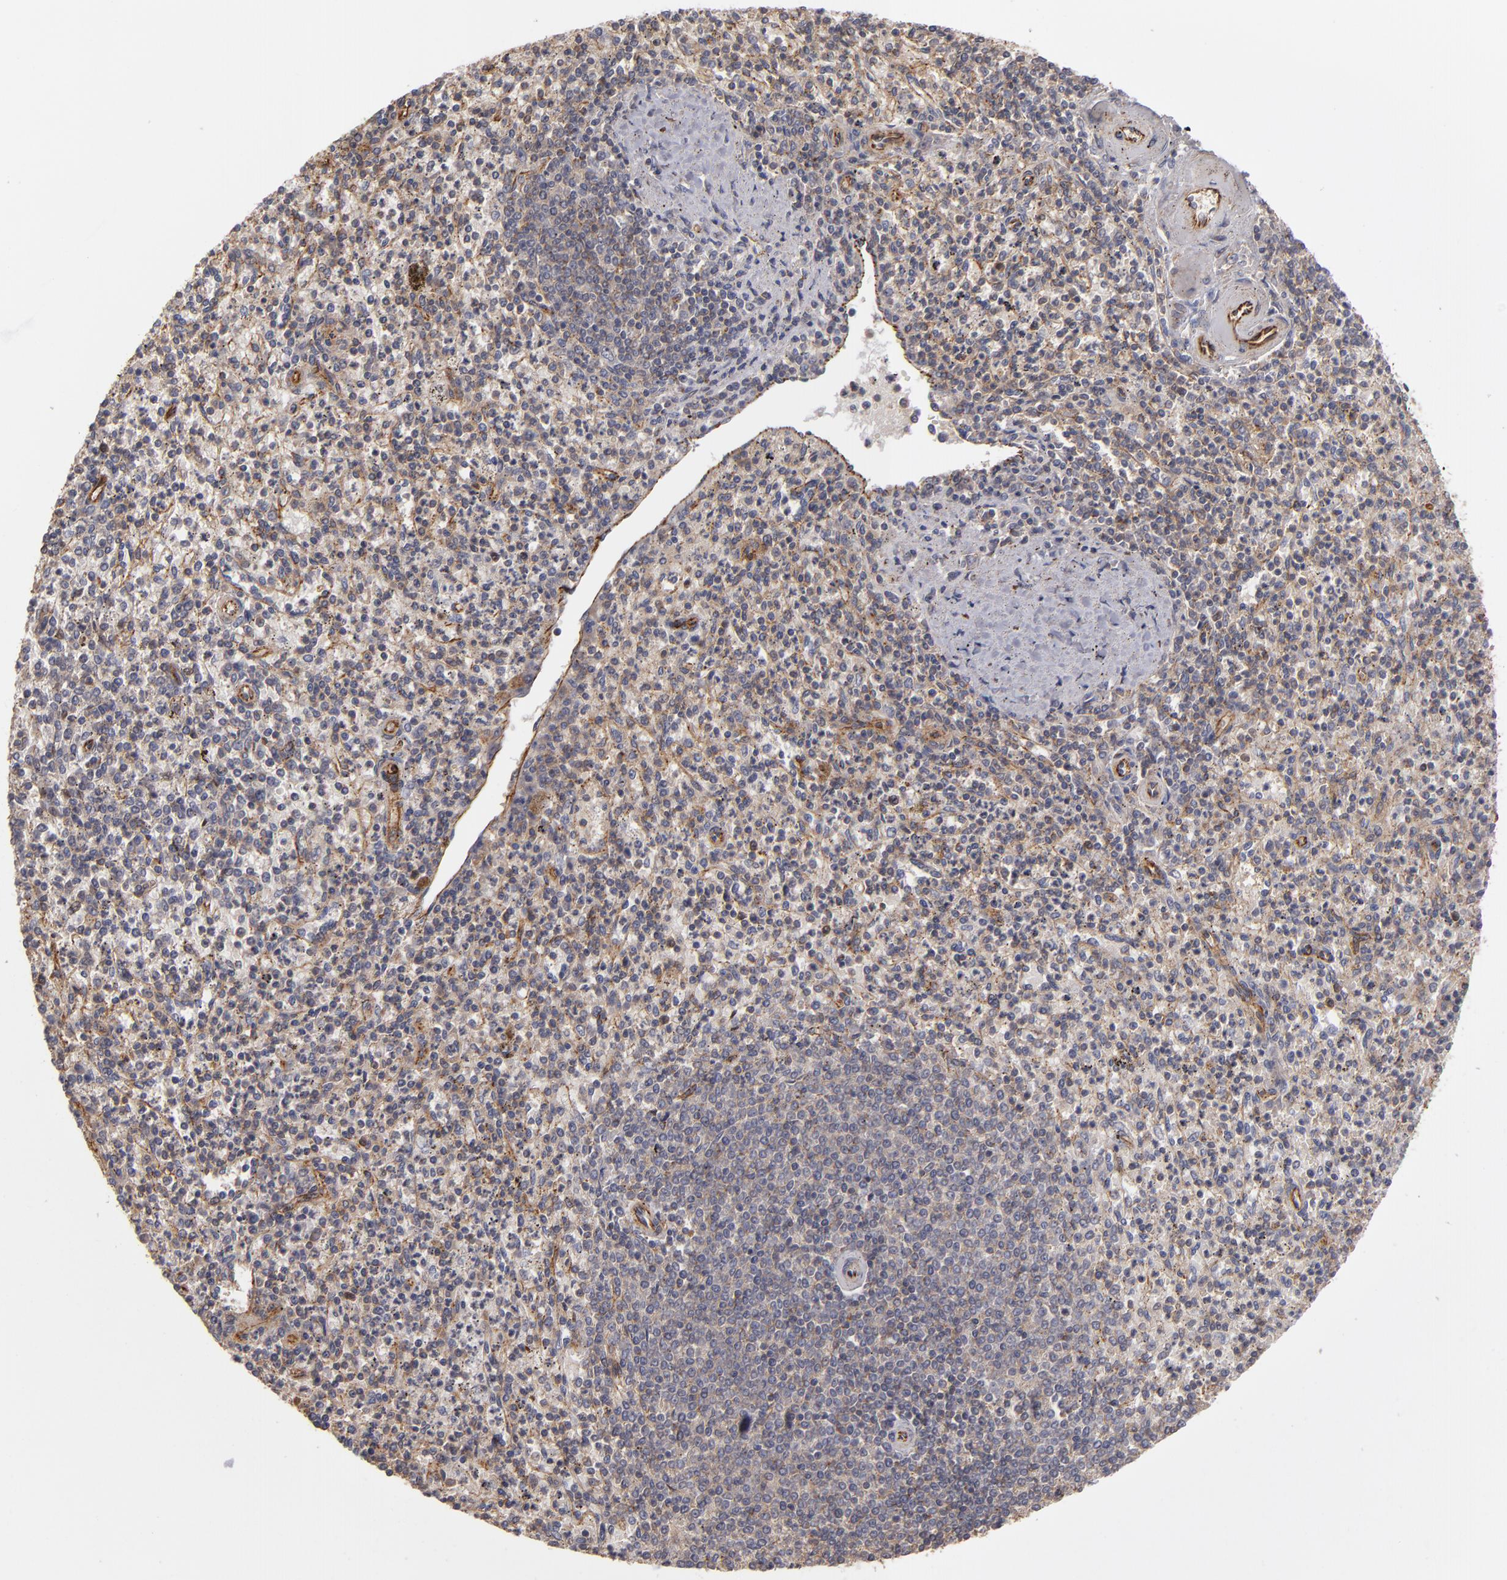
{"staining": {"intensity": "weak", "quantity": "25%-75%", "location": "cytoplasmic/membranous"}, "tissue": "spleen", "cell_type": "Cells in red pulp", "image_type": "normal", "snomed": [{"axis": "morphology", "description": "Normal tissue, NOS"}, {"axis": "topography", "description": "Spleen"}], "caption": "The histopathology image reveals staining of unremarkable spleen, revealing weak cytoplasmic/membranous protein positivity (brown color) within cells in red pulp. (DAB (3,3'-diaminobenzidine) = brown stain, brightfield microscopy at high magnification).", "gene": "TJP1", "patient": {"sex": "male", "age": 72}}